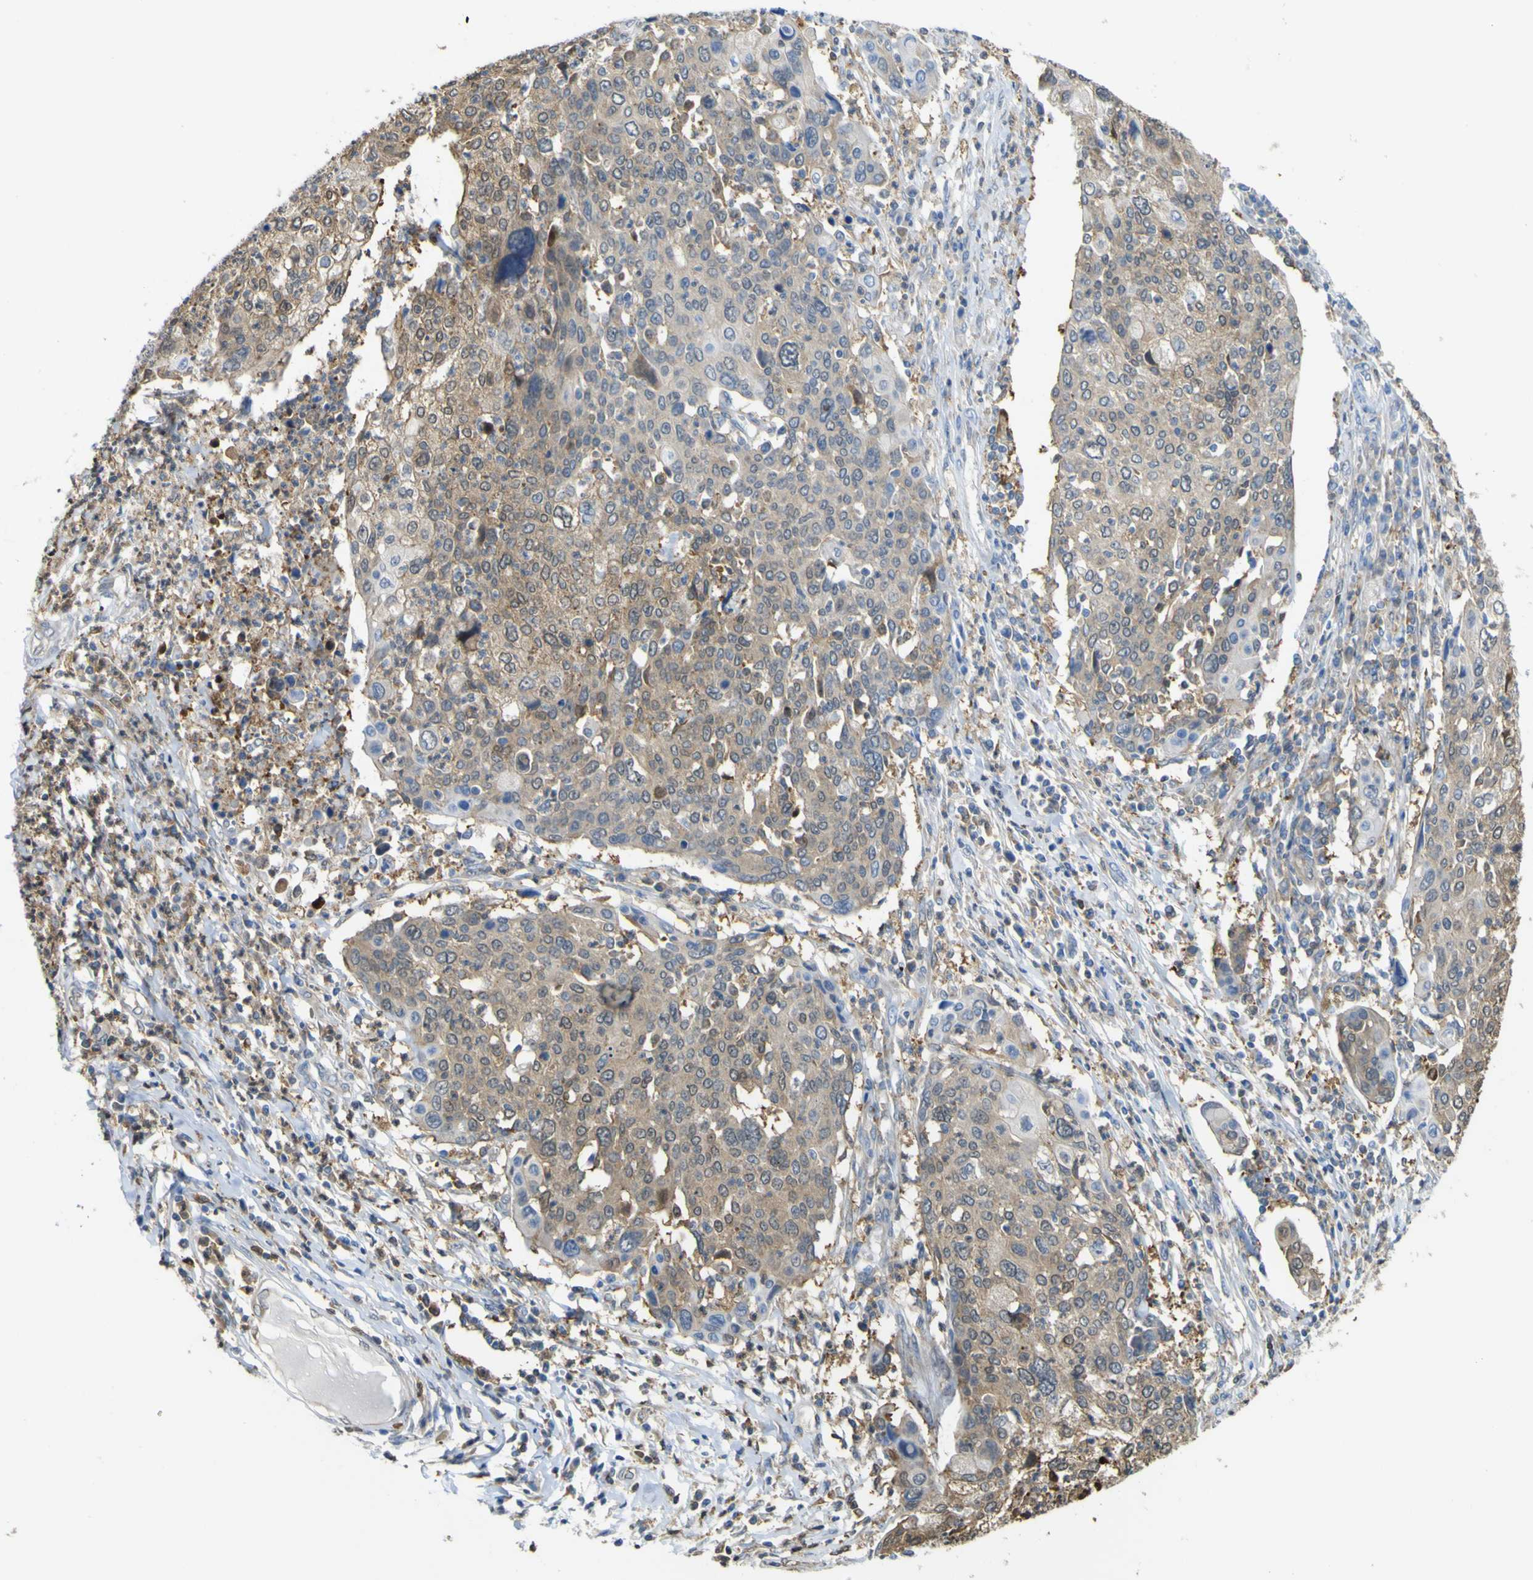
{"staining": {"intensity": "moderate", "quantity": ">75%", "location": "cytoplasmic/membranous"}, "tissue": "cervical cancer", "cell_type": "Tumor cells", "image_type": "cancer", "snomed": [{"axis": "morphology", "description": "Squamous cell carcinoma, NOS"}, {"axis": "topography", "description": "Cervix"}], "caption": "A brown stain highlights moderate cytoplasmic/membranous positivity of a protein in cervical cancer tumor cells.", "gene": "ABHD3", "patient": {"sex": "female", "age": 40}}